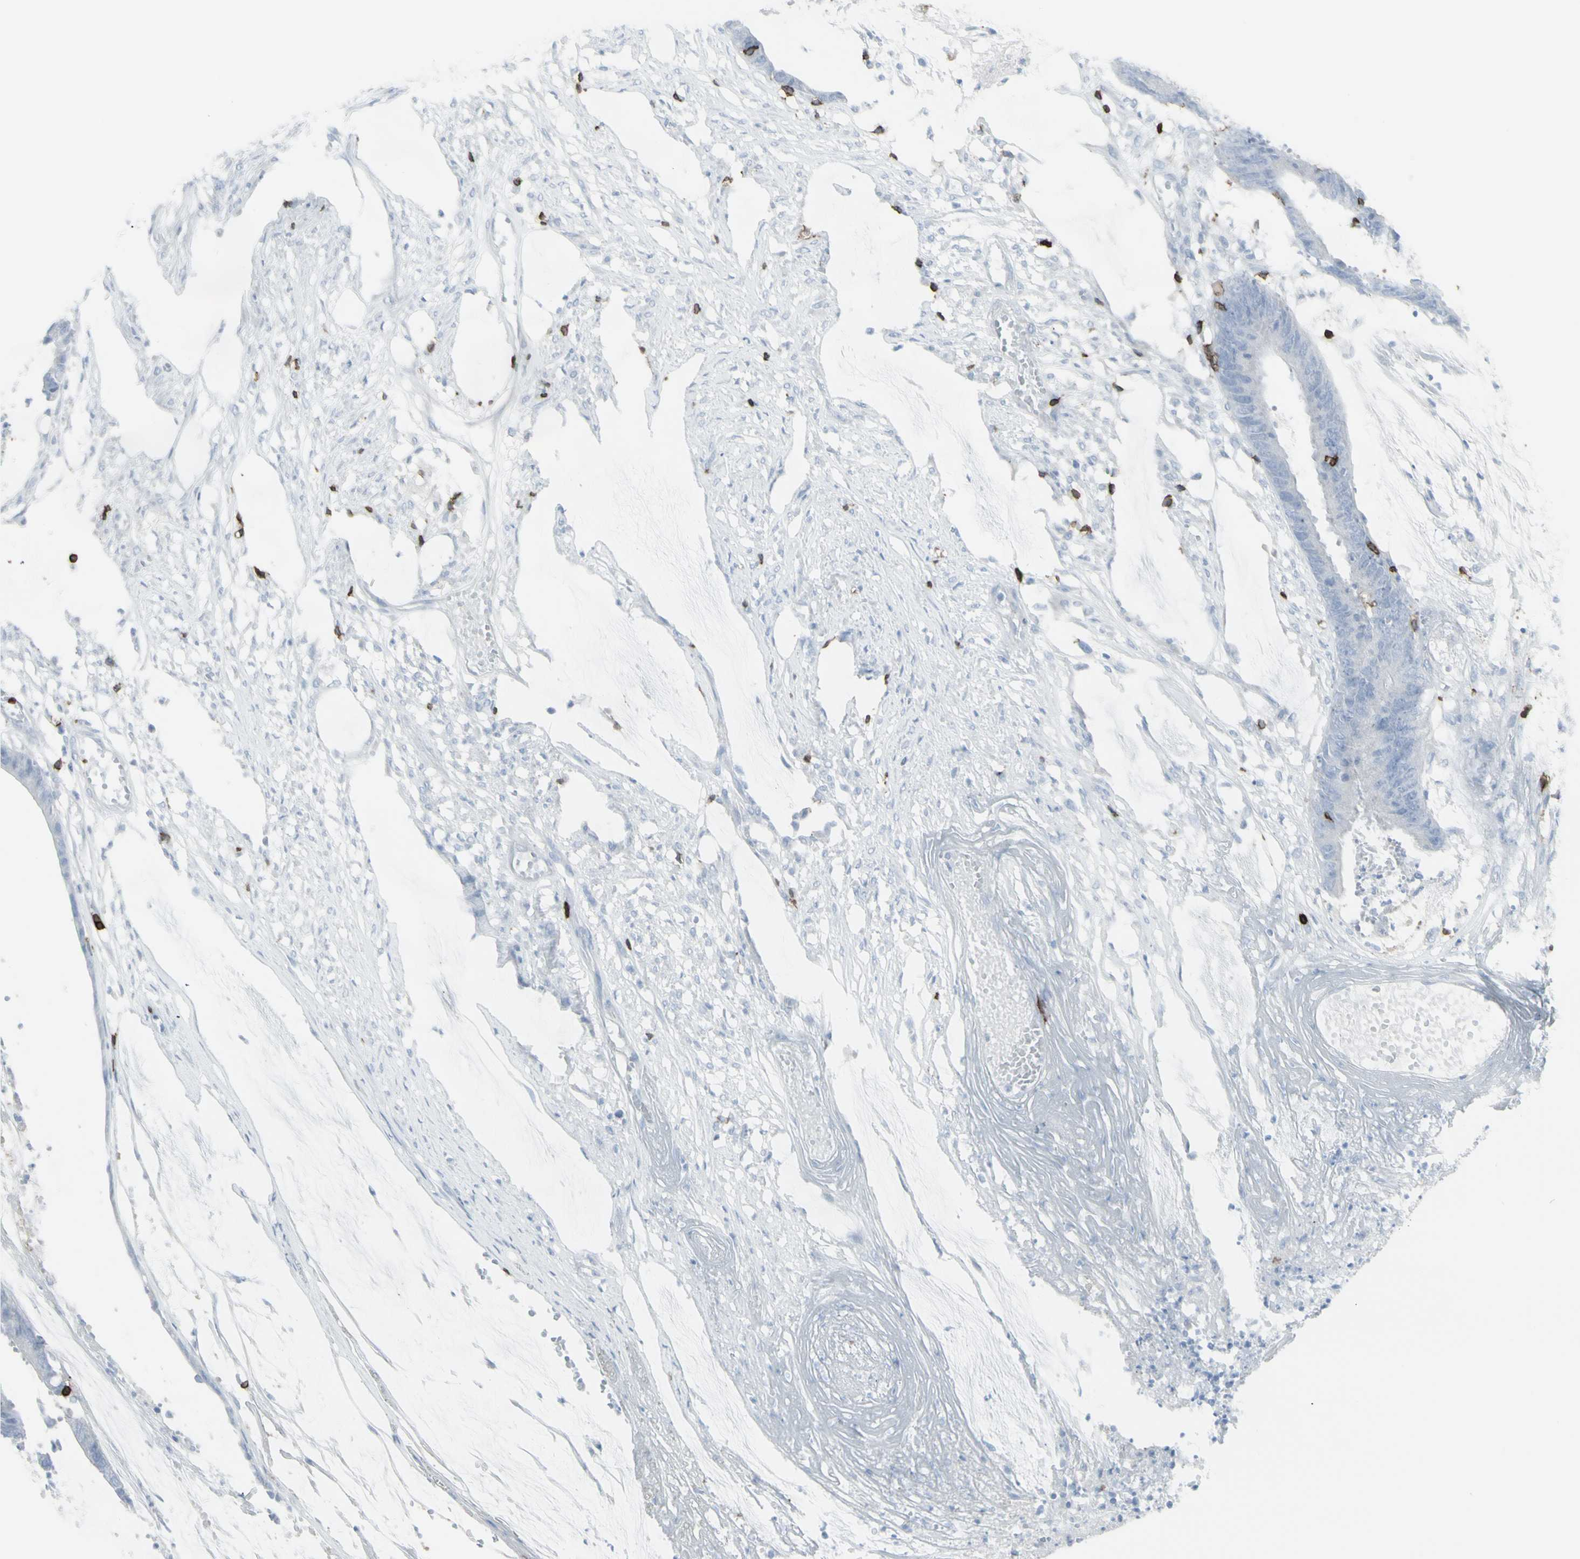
{"staining": {"intensity": "negative", "quantity": "none", "location": "none"}, "tissue": "colorectal cancer", "cell_type": "Tumor cells", "image_type": "cancer", "snomed": [{"axis": "morphology", "description": "Adenocarcinoma, NOS"}, {"axis": "topography", "description": "Rectum"}], "caption": "Human colorectal cancer stained for a protein using immunohistochemistry demonstrates no expression in tumor cells.", "gene": "CD247", "patient": {"sex": "female", "age": 66}}